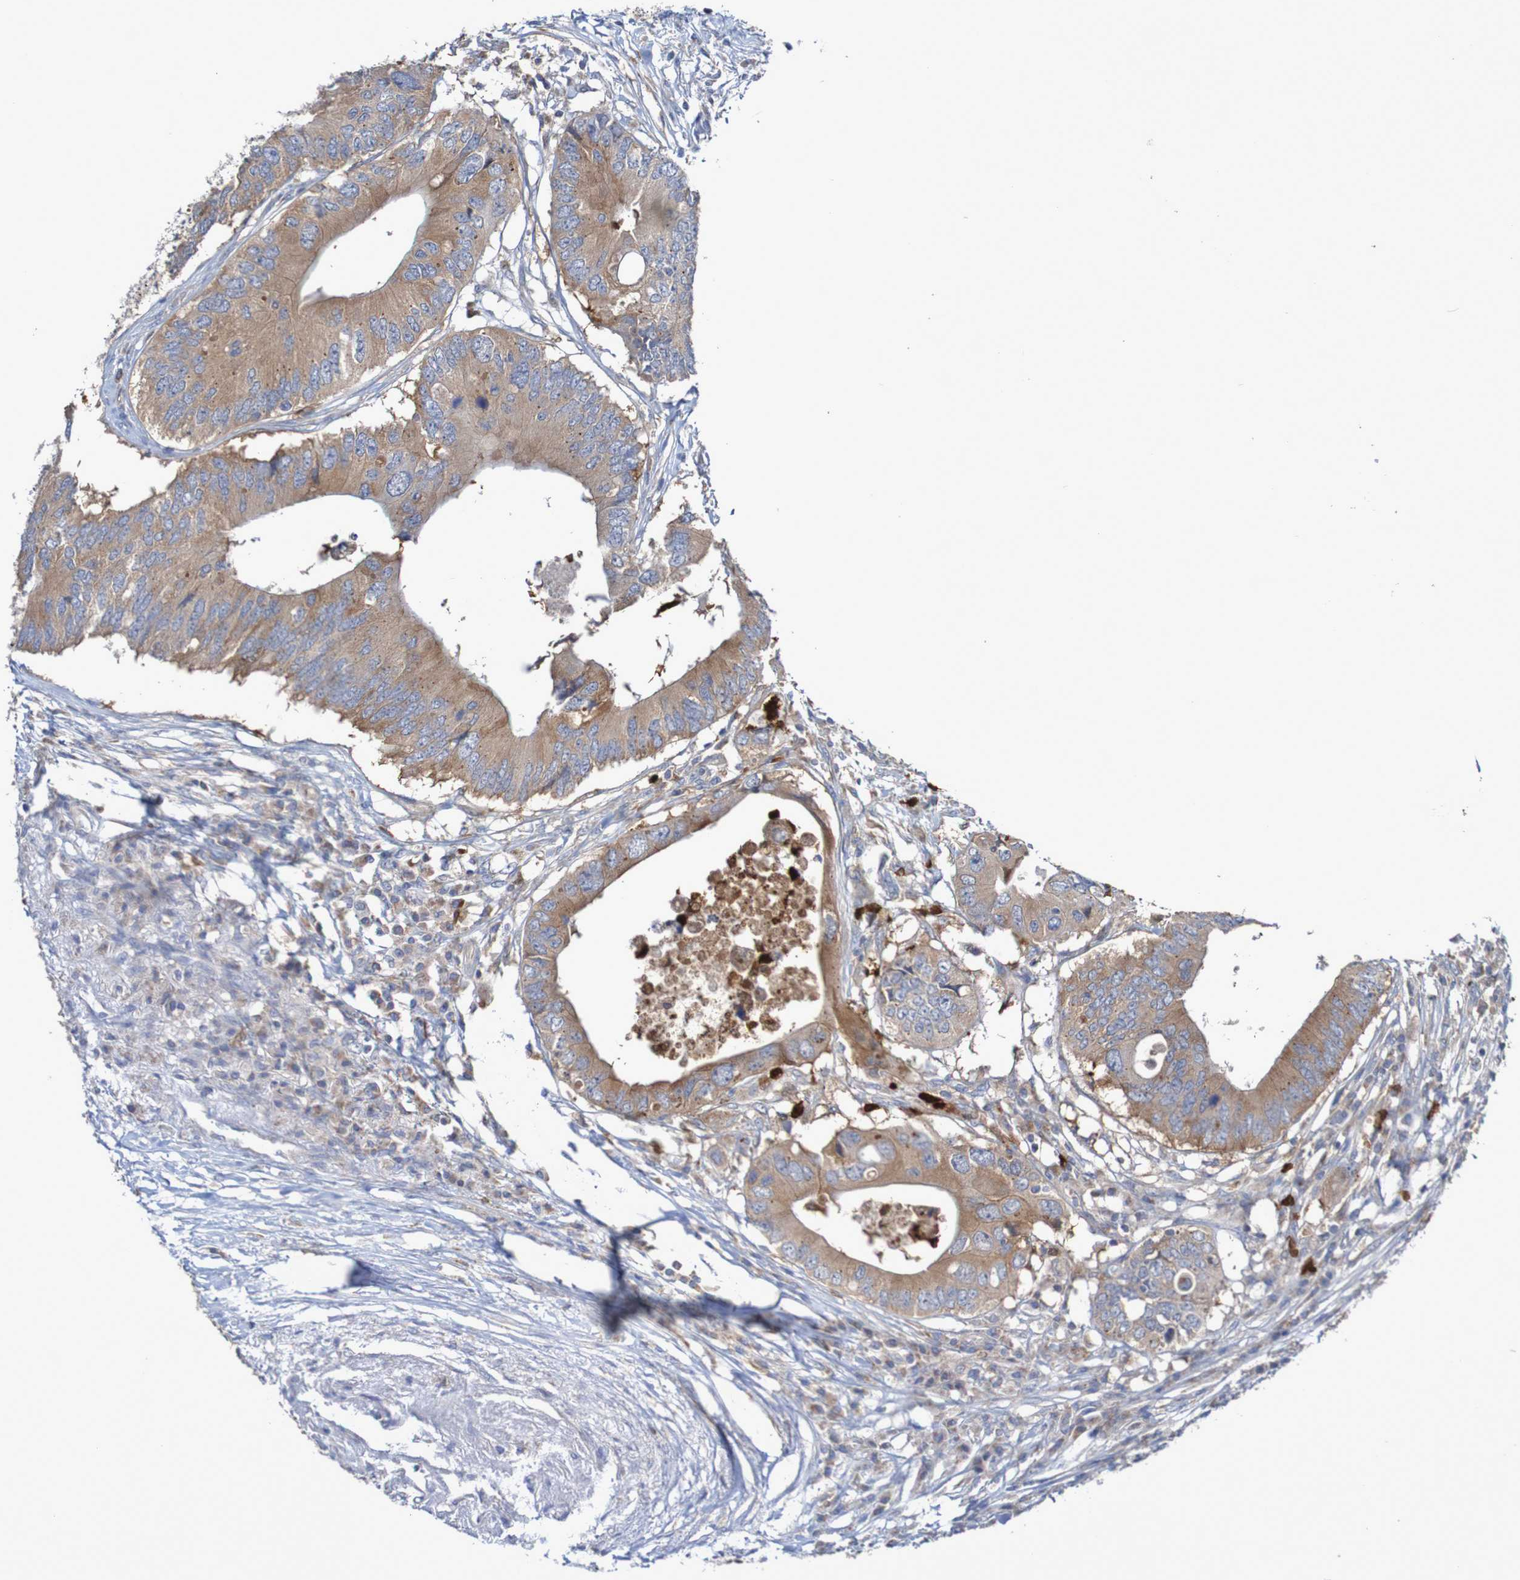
{"staining": {"intensity": "weak", "quantity": ">75%", "location": "cytoplasmic/membranous"}, "tissue": "colorectal cancer", "cell_type": "Tumor cells", "image_type": "cancer", "snomed": [{"axis": "morphology", "description": "Adenocarcinoma, NOS"}, {"axis": "topography", "description": "Colon"}], "caption": "Tumor cells show weak cytoplasmic/membranous expression in approximately >75% of cells in colorectal cancer (adenocarcinoma). Nuclei are stained in blue.", "gene": "PARP4", "patient": {"sex": "male", "age": 71}}